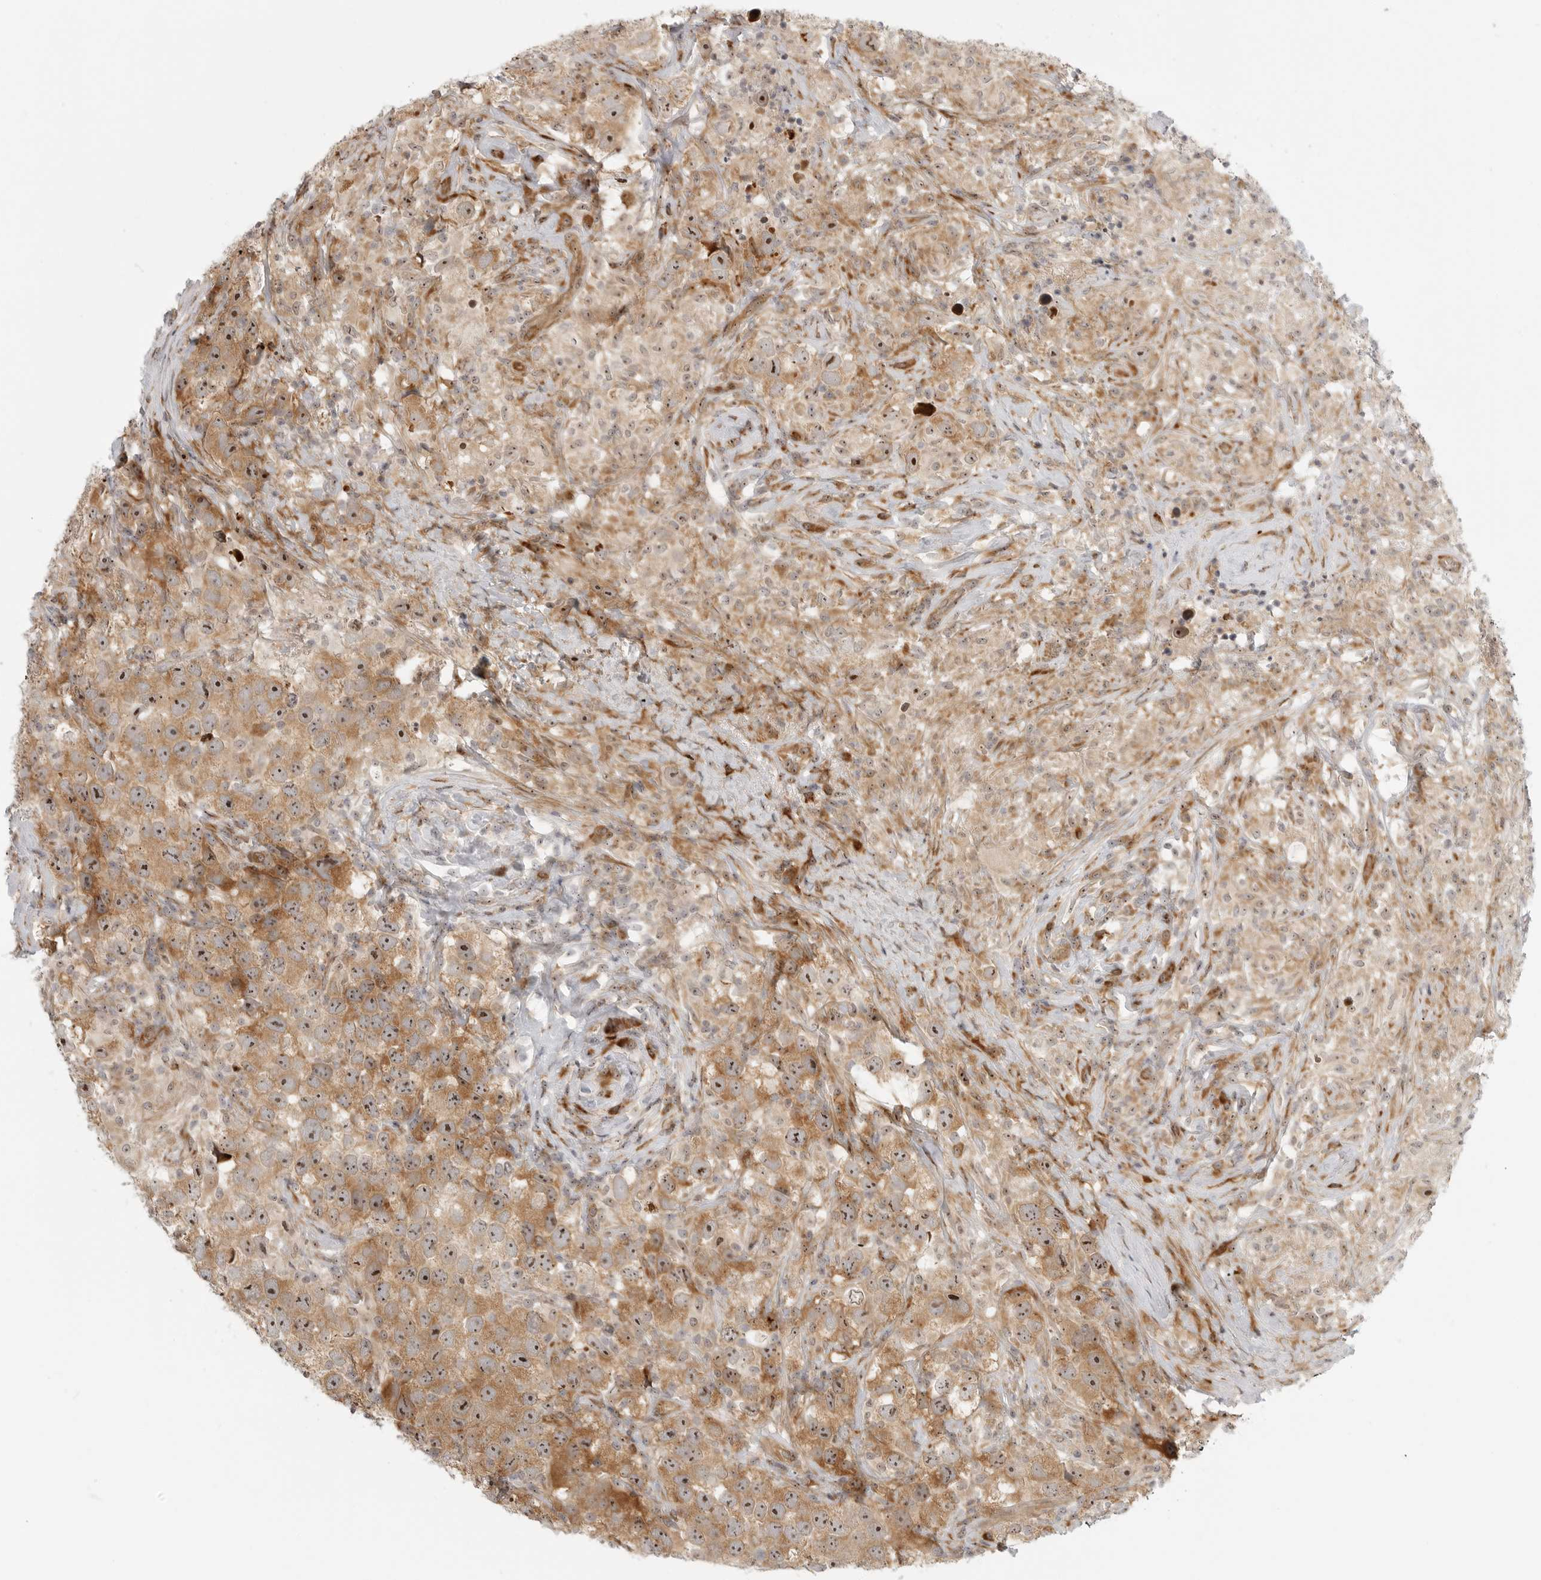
{"staining": {"intensity": "moderate", "quantity": ">75%", "location": "cytoplasmic/membranous,nuclear"}, "tissue": "testis cancer", "cell_type": "Tumor cells", "image_type": "cancer", "snomed": [{"axis": "morphology", "description": "Seminoma, NOS"}, {"axis": "topography", "description": "Testis"}], "caption": "This image displays immunohistochemistry (IHC) staining of testis cancer, with medium moderate cytoplasmic/membranous and nuclear positivity in approximately >75% of tumor cells.", "gene": "DSCC1", "patient": {"sex": "male", "age": 49}}